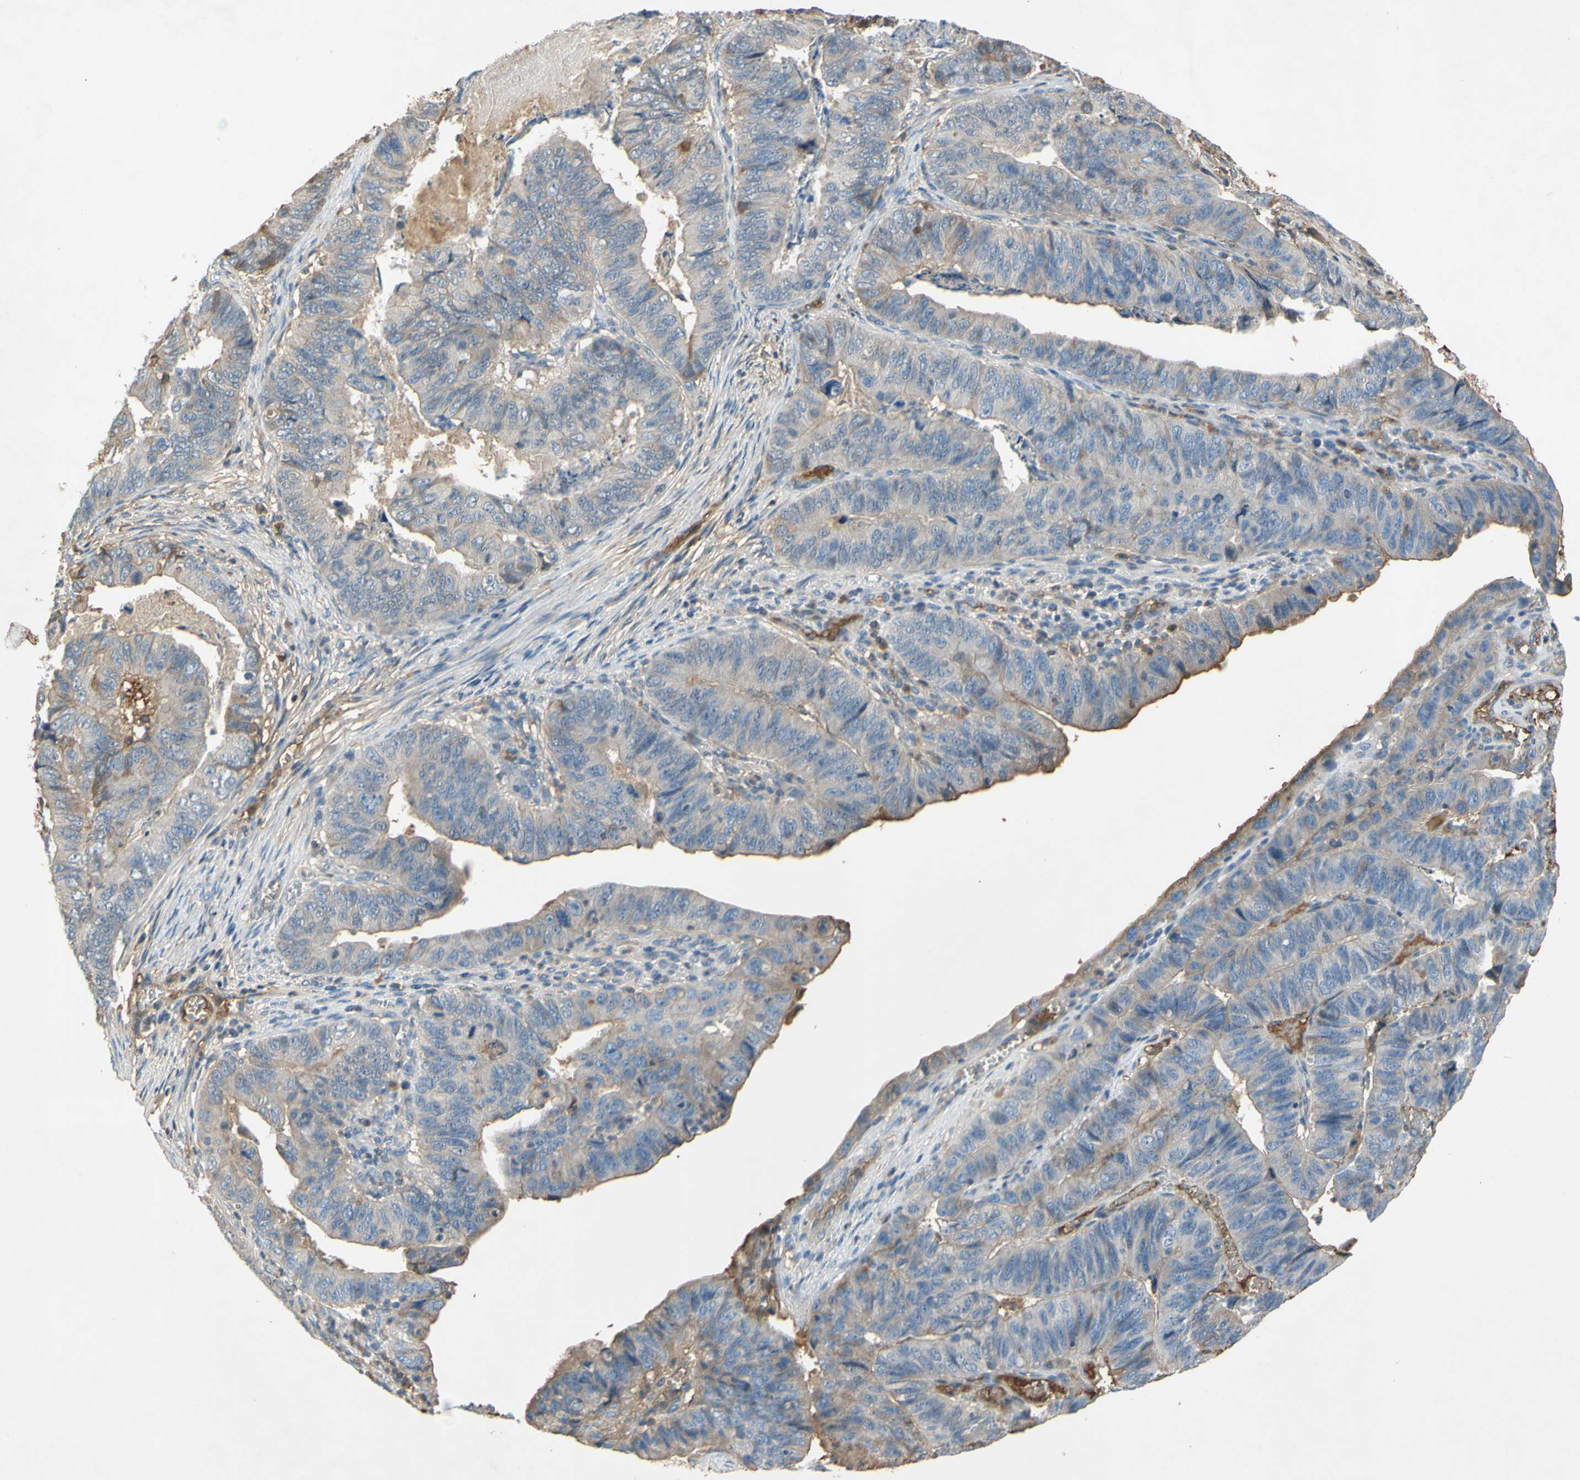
{"staining": {"intensity": "weak", "quantity": ">75%", "location": "cytoplasmic/membranous"}, "tissue": "stomach cancer", "cell_type": "Tumor cells", "image_type": "cancer", "snomed": [{"axis": "morphology", "description": "Adenocarcinoma, NOS"}, {"axis": "topography", "description": "Stomach, lower"}], "caption": "Immunohistochemistry (DAB) staining of human stomach adenocarcinoma displays weak cytoplasmic/membranous protein staining in about >75% of tumor cells.", "gene": "TIMP2", "patient": {"sex": "male", "age": 77}}